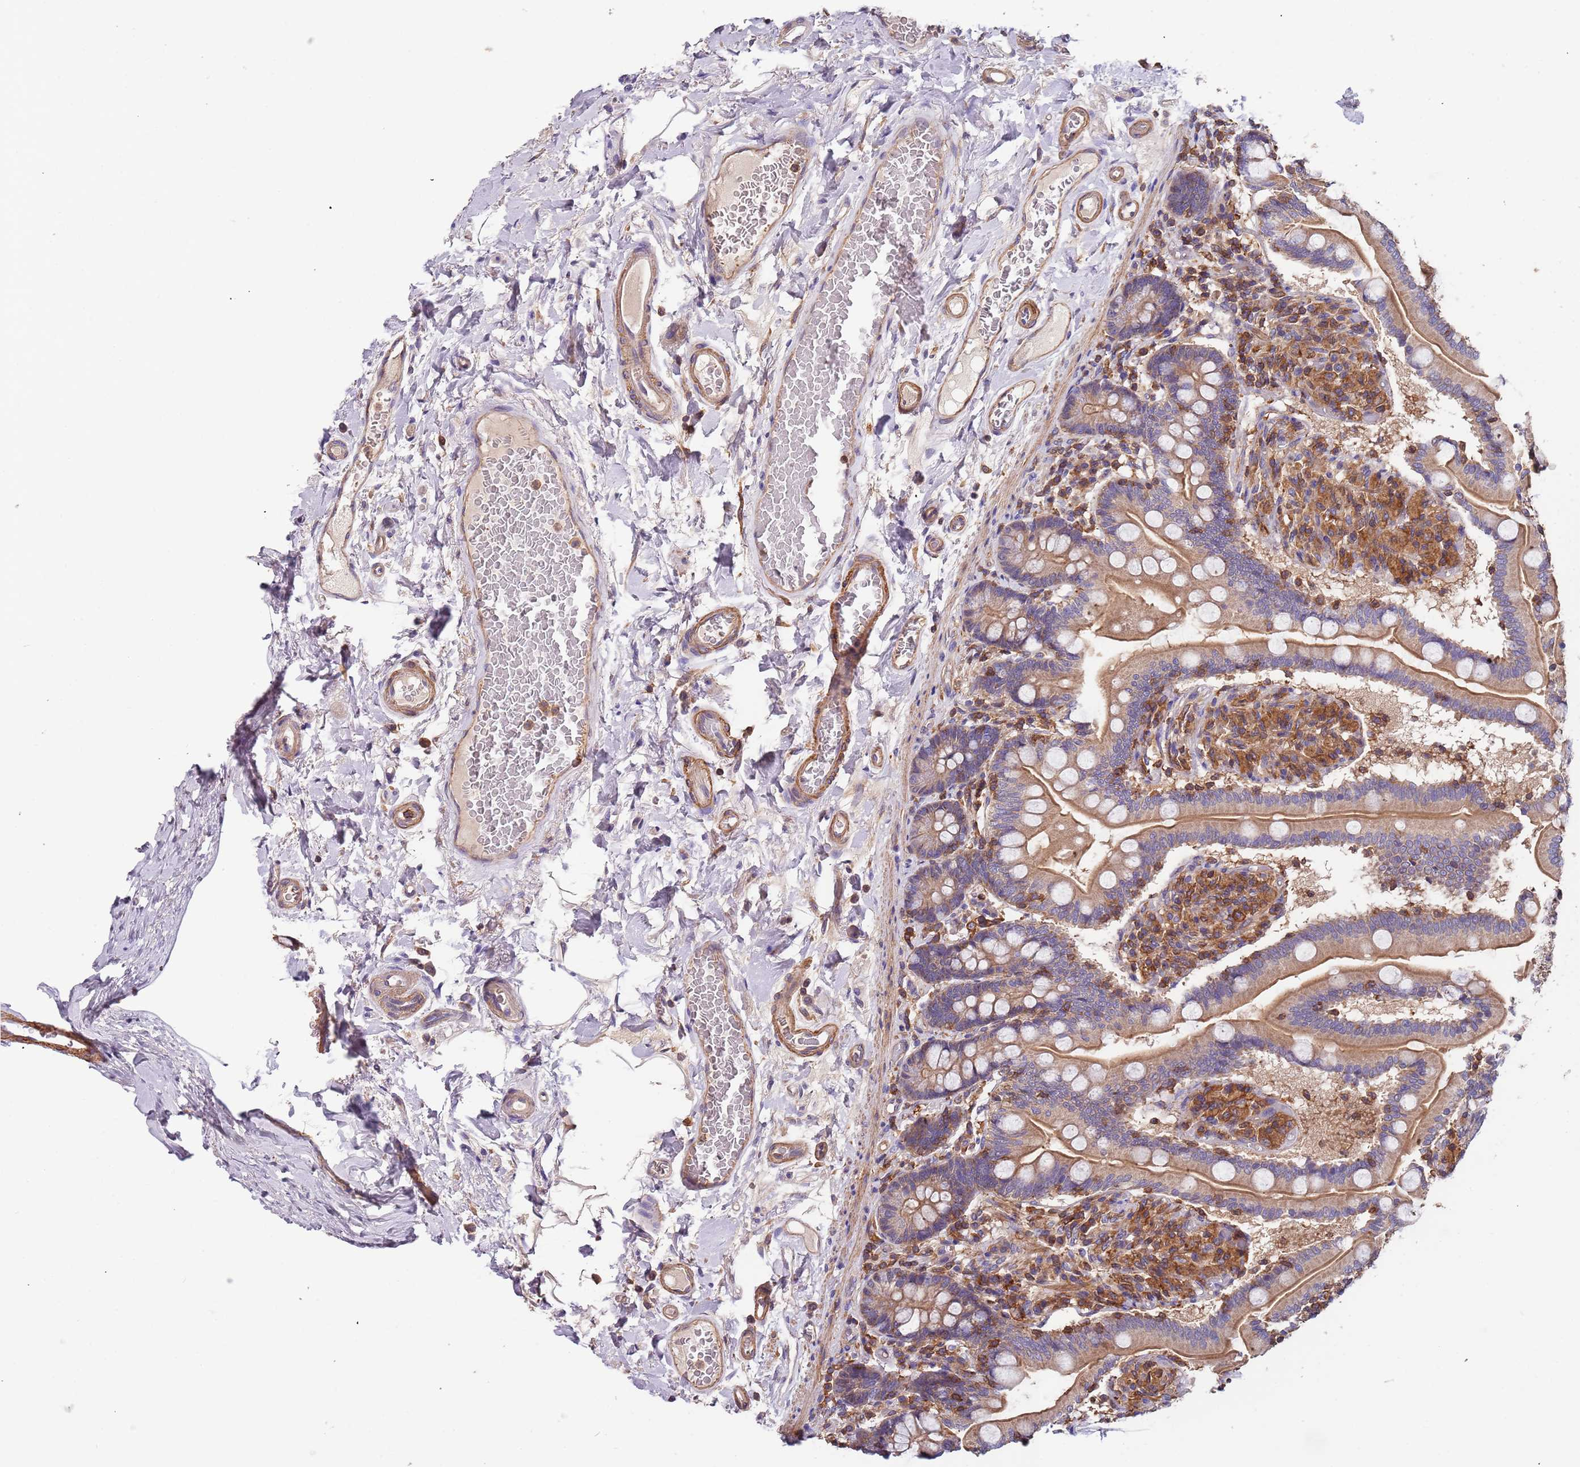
{"staining": {"intensity": "moderate", "quantity": ">75%", "location": "cytoplasmic/membranous"}, "tissue": "small intestine", "cell_type": "Glandular cells", "image_type": "normal", "snomed": [{"axis": "morphology", "description": "Normal tissue, NOS"}, {"axis": "topography", "description": "Small intestine"}], "caption": "DAB (3,3'-diaminobenzidine) immunohistochemical staining of benign human small intestine displays moderate cytoplasmic/membranous protein expression in approximately >75% of glandular cells. The staining was performed using DAB (3,3'-diaminobenzidine) to visualize the protein expression in brown, while the nuclei were stained in blue with hematoxylin (Magnification: 20x).", "gene": "SYT4", "patient": {"sex": "female", "age": 64}}